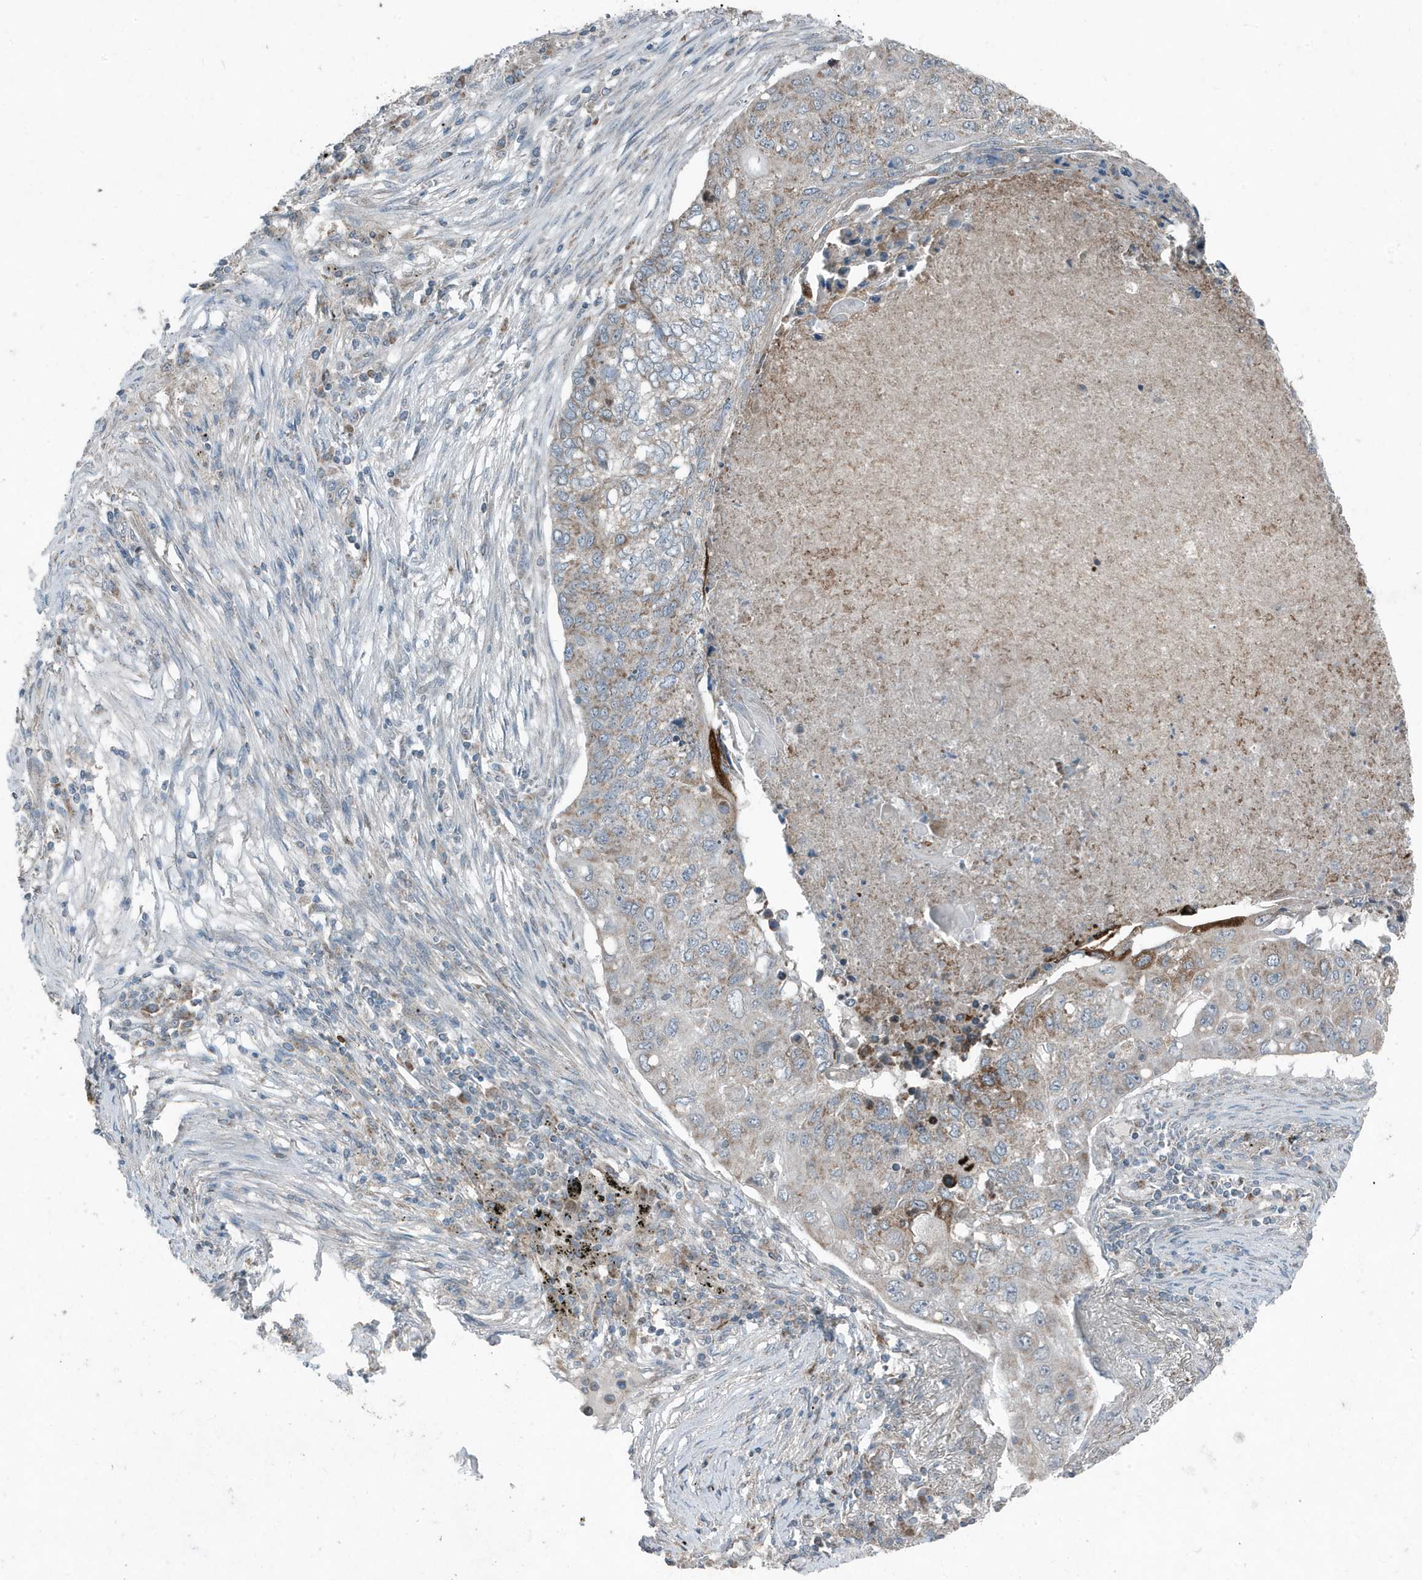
{"staining": {"intensity": "weak", "quantity": "25%-75%", "location": "cytoplasmic/membranous"}, "tissue": "lung cancer", "cell_type": "Tumor cells", "image_type": "cancer", "snomed": [{"axis": "morphology", "description": "Squamous cell carcinoma, NOS"}, {"axis": "topography", "description": "Lung"}], "caption": "Protein staining of lung cancer (squamous cell carcinoma) tissue demonstrates weak cytoplasmic/membranous staining in approximately 25%-75% of tumor cells. Nuclei are stained in blue.", "gene": "MT-CYB", "patient": {"sex": "female", "age": 63}}